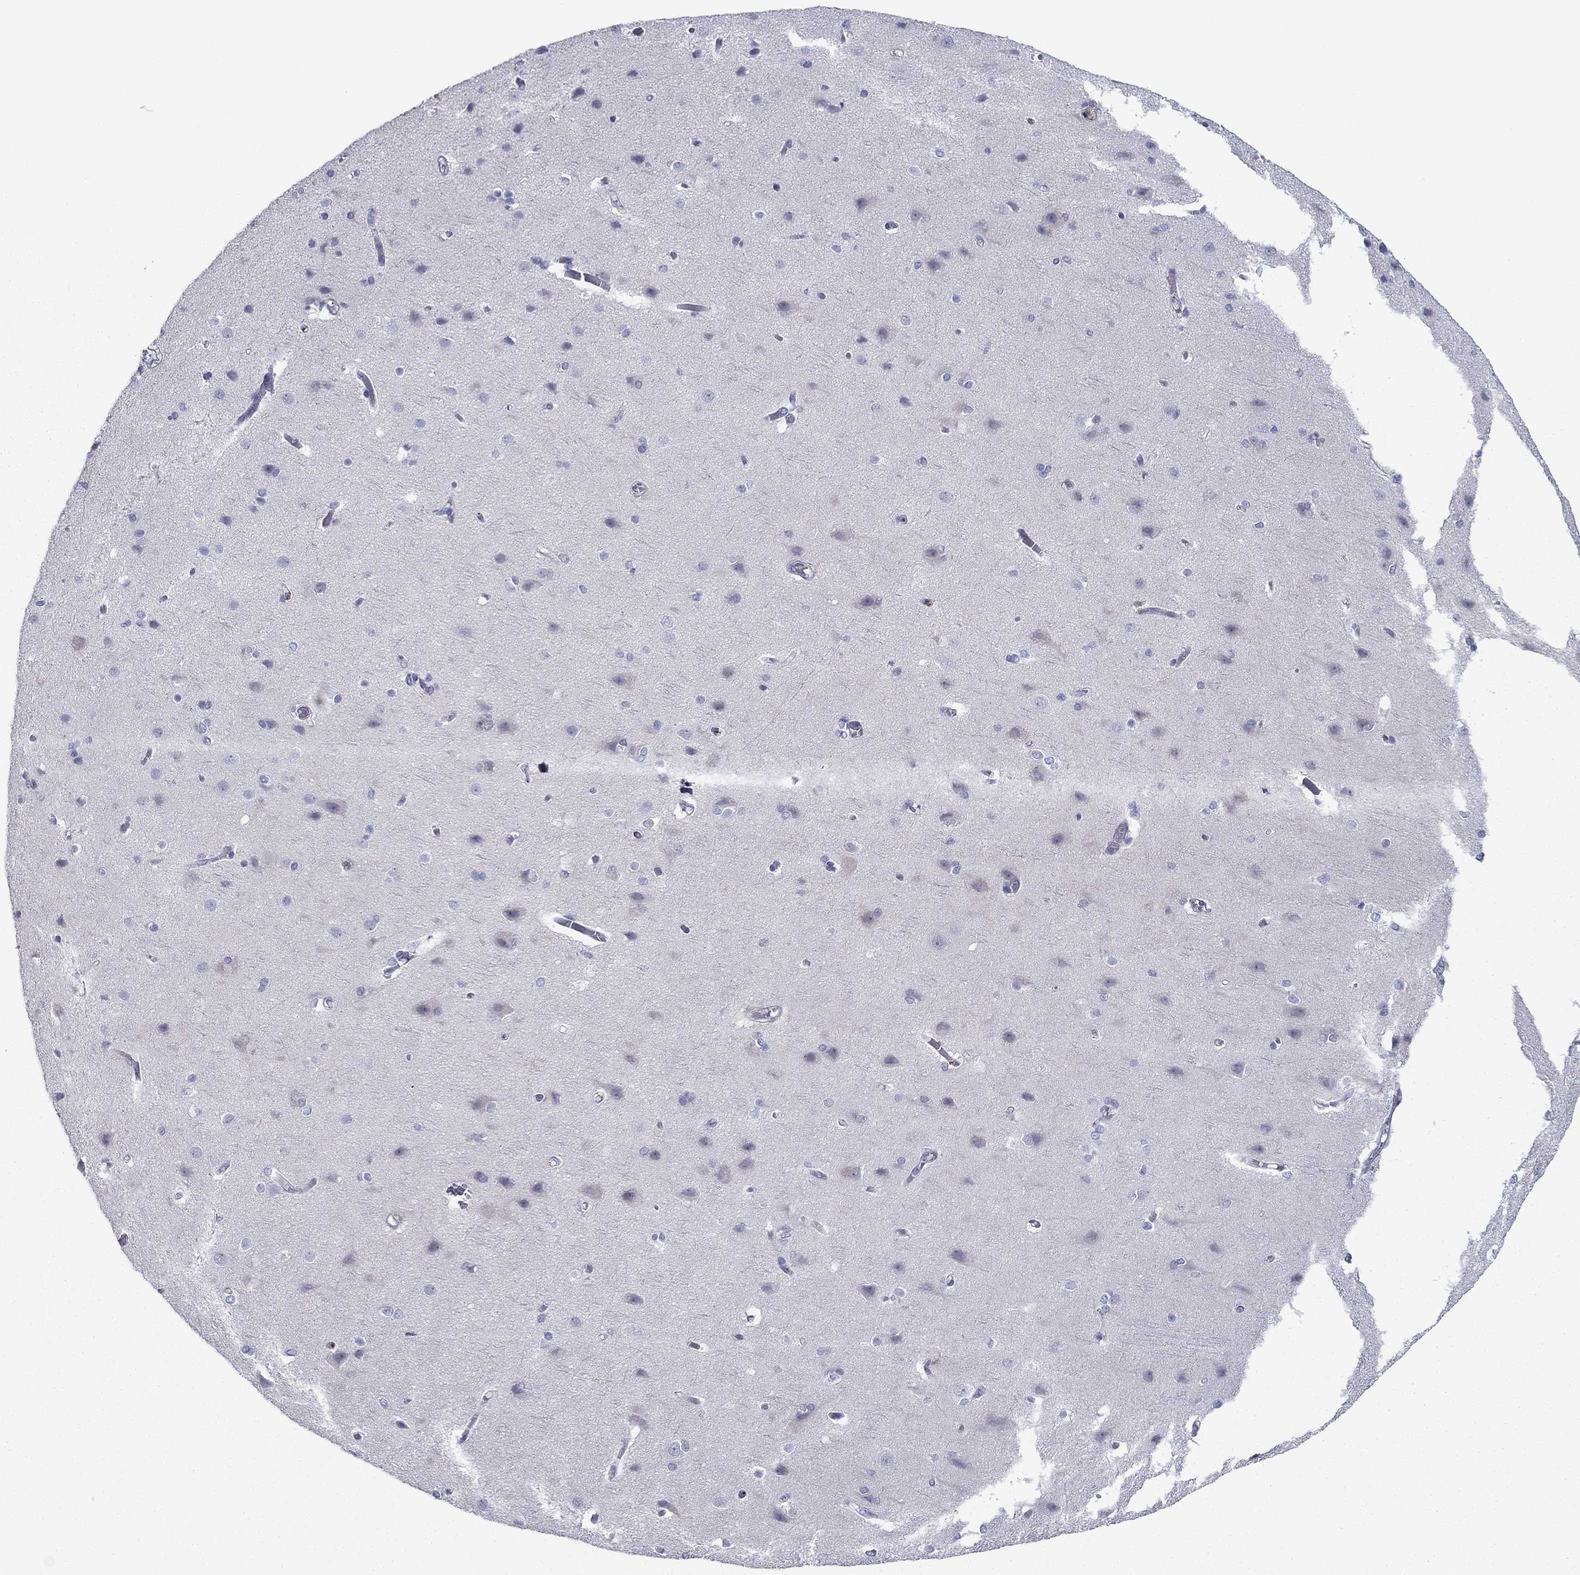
{"staining": {"intensity": "negative", "quantity": "none", "location": "none"}, "tissue": "cerebral cortex", "cell_type": "Endothelial cells", "image_type": "normal", "snomed": [{"axis": "morphology", "description": "Normal tissue, NOS"}, {"axis": "topography", "description": "Cerebral cortex"}], "caption": "Cerebral cortex stained for a protein using IHC displays no staining endothelial cells.", "gene": "HPX", "patient": {"sex": "male", "age": 37}}